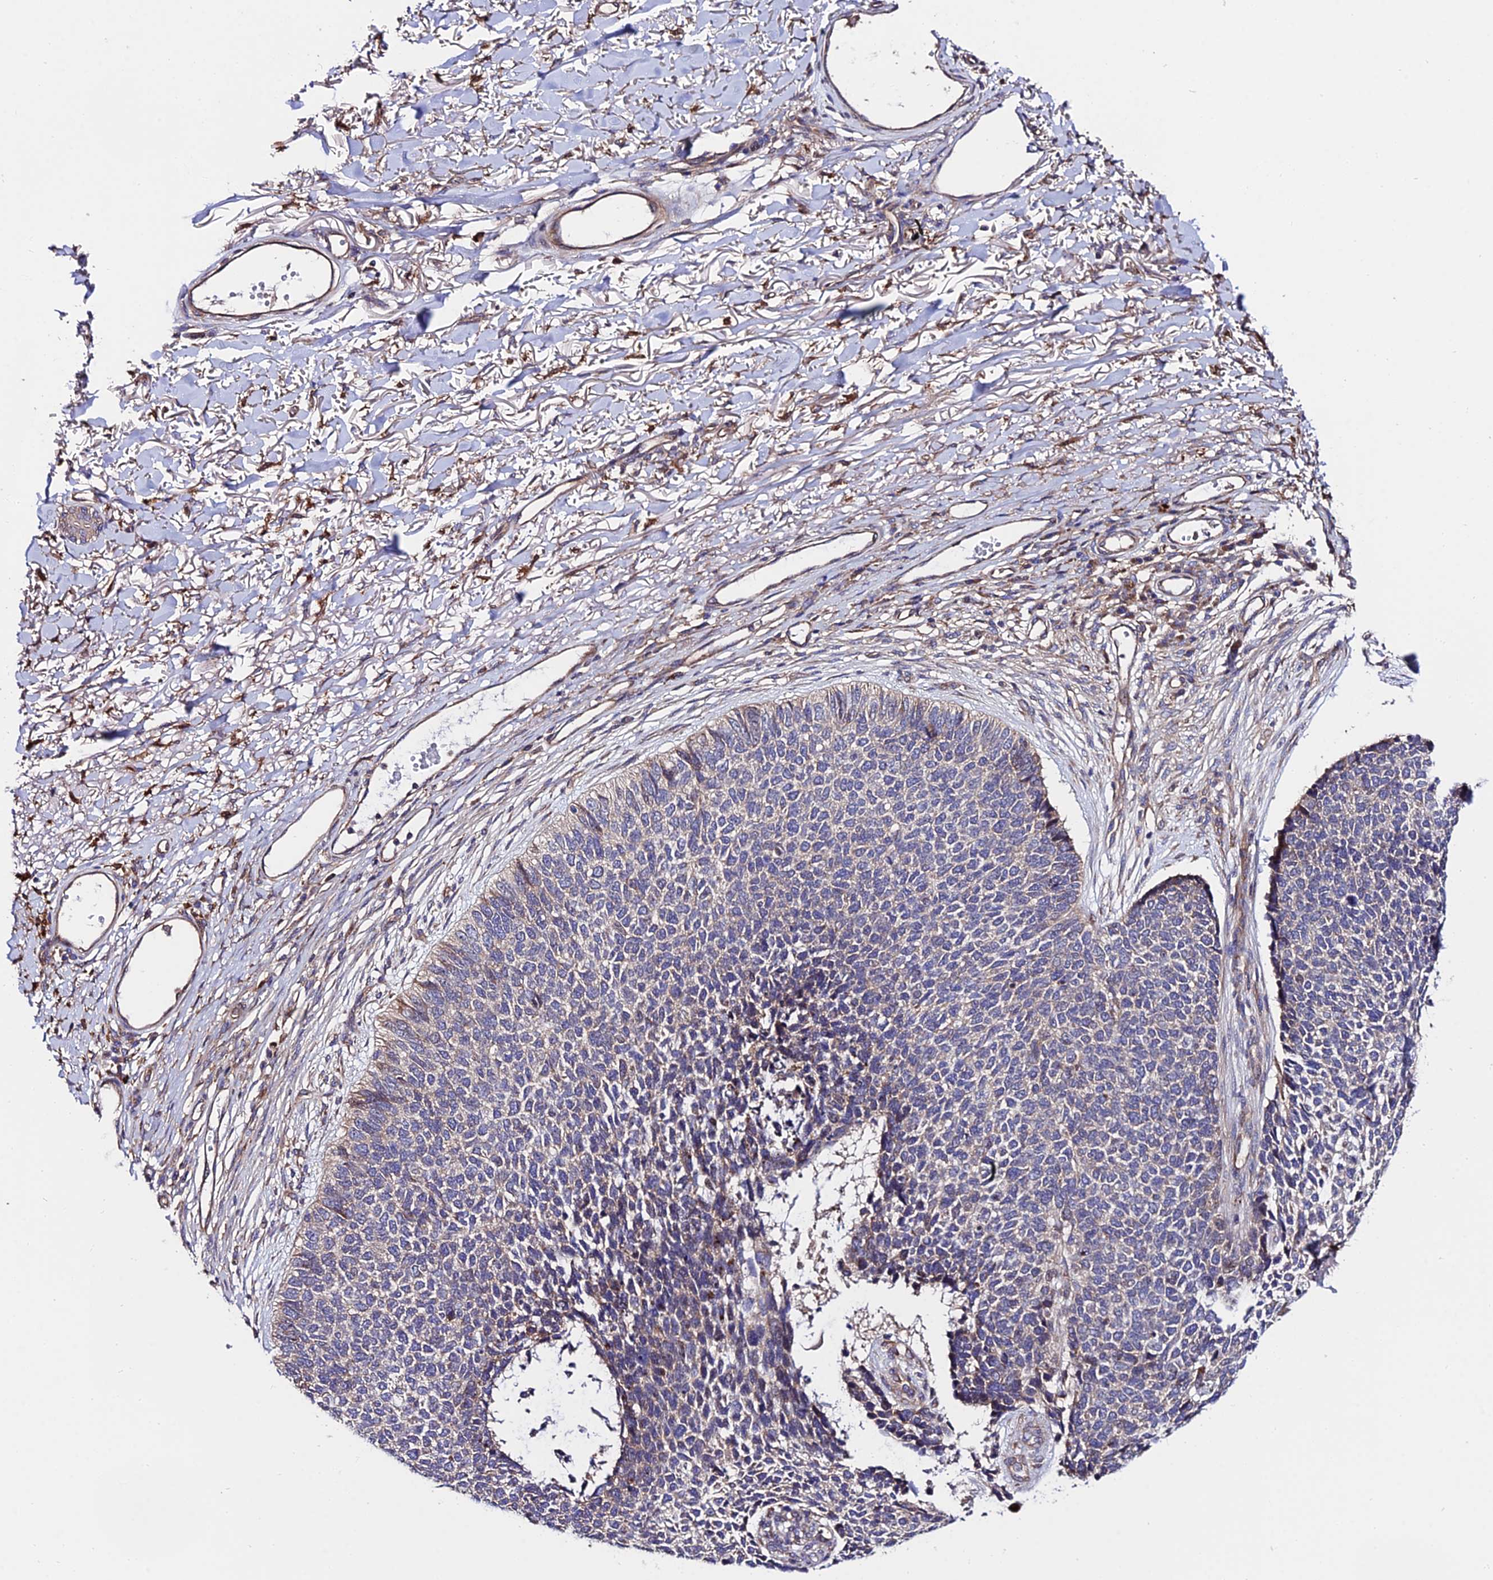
{"staining": {"intensity": "weak", "quantity": "<25%", "location": "cytoplasmic/membranous"}, "tissue": "skin cancer", "cell_type": "Tumor cells", "image_type": "cancer", "snomed": [{"axis": "morphology", "description": "Basal cell carcinoma"}, {"axis": "topography", "description": "Skin"}], "caption": "IHC image of neoplastic tissue: human skin cancer stained with DAB (3,3'-diaminobenzidine) demonstrates no significant protein positivity in tumor cells.", "gene": "CDC37L1", "patient": {"sex": "female", "age": 84}}